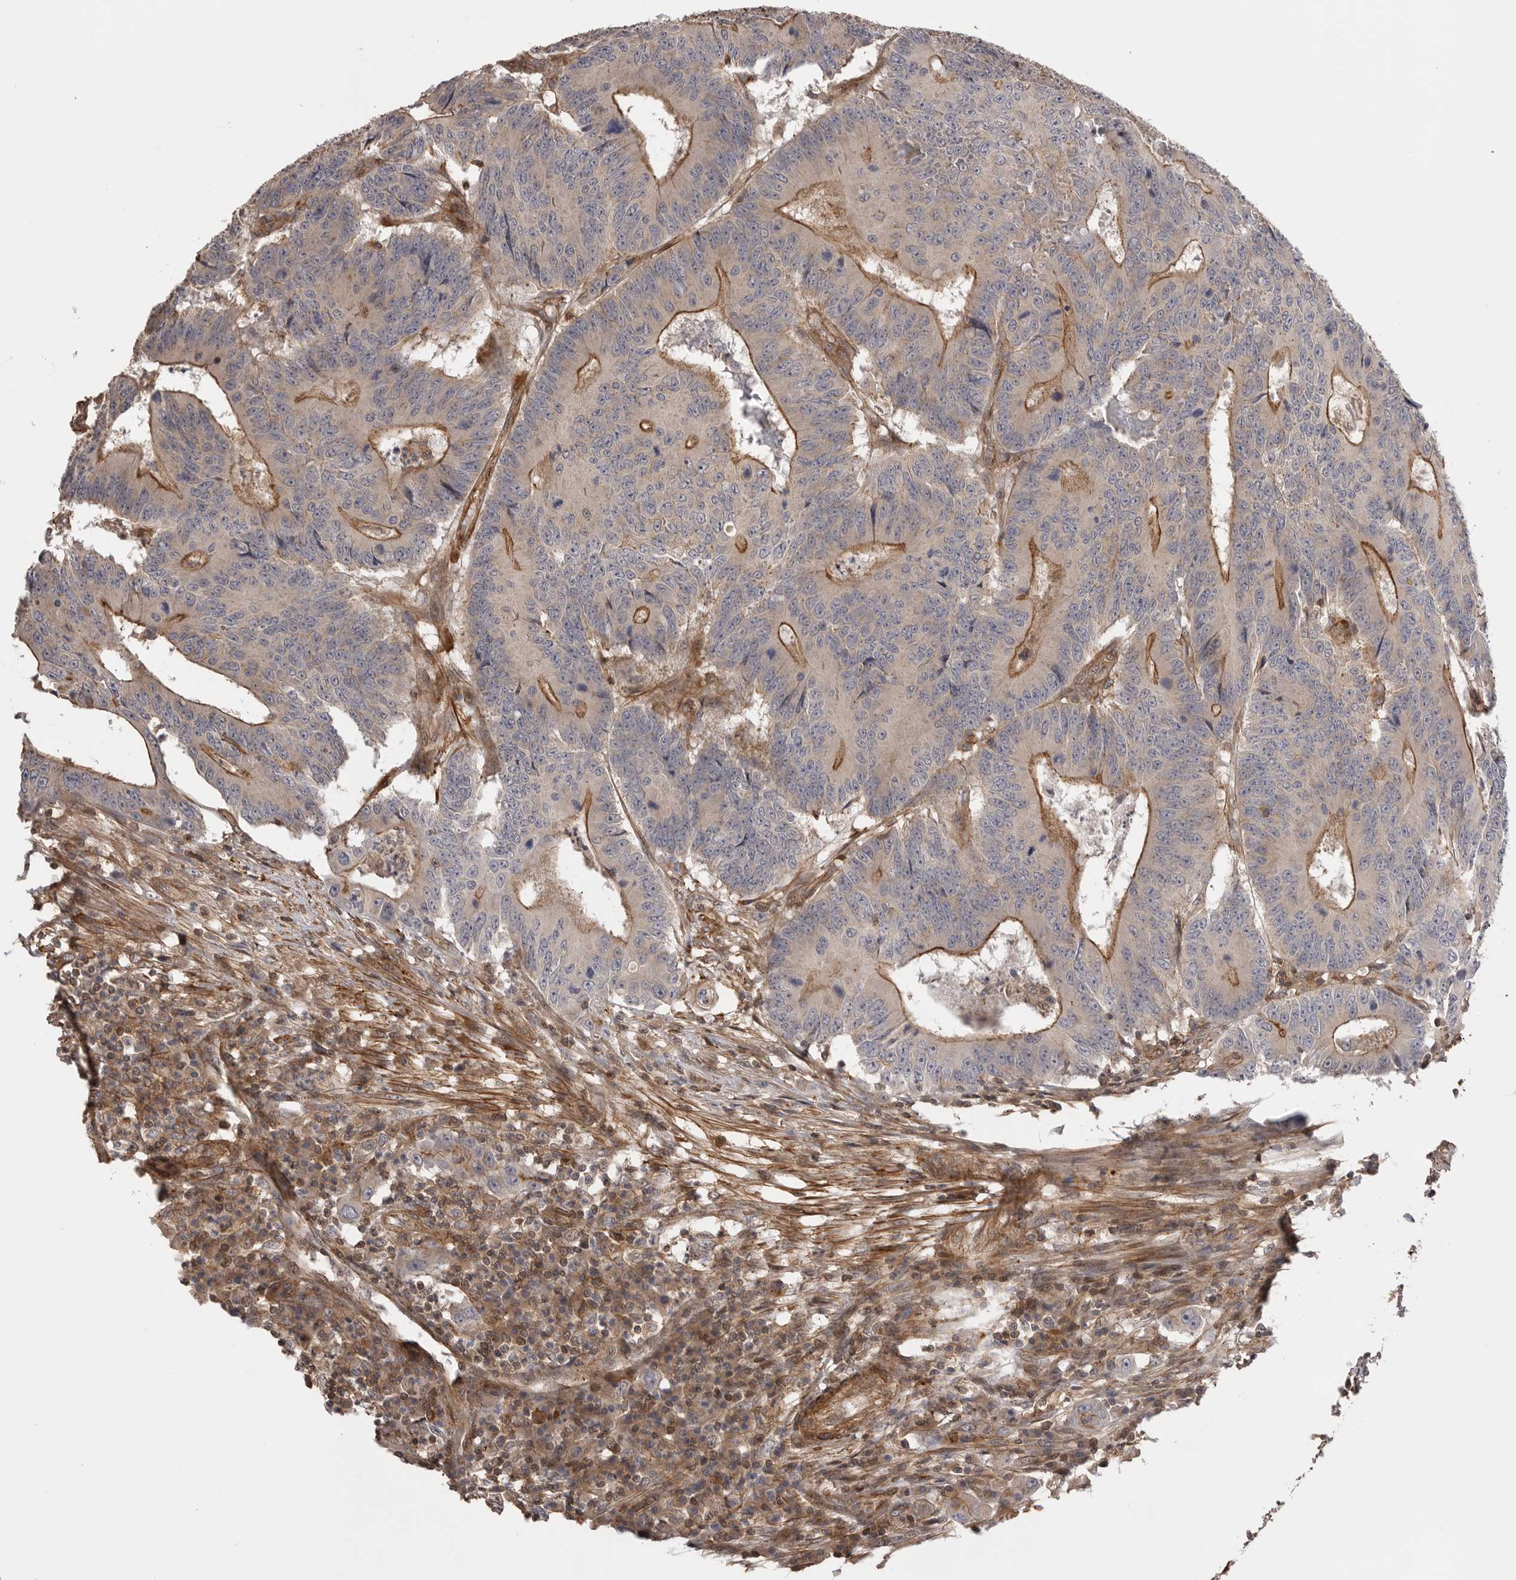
{"staining": {"intensity": "moderate", "quantity": "<25%", "location": "cytoplasmic/membranous"}, "tissue": "colorectal cancer", "cell_type": "Tumor cells", "image_type": "cancer", "snomed": [{"axis": "morphology", "description": "Adenocarcinoma, NOS"}, {"axis": "topography", "description": "Colon"}], "caption": "This is a histology image of IHC staining of colorectal adenocarcinoma, which shows moderate positivity in the cytoplasmic/membranous of tumor cells.", "gene": "TRIM56", "patient": {"sex": "male", "age": 83}}